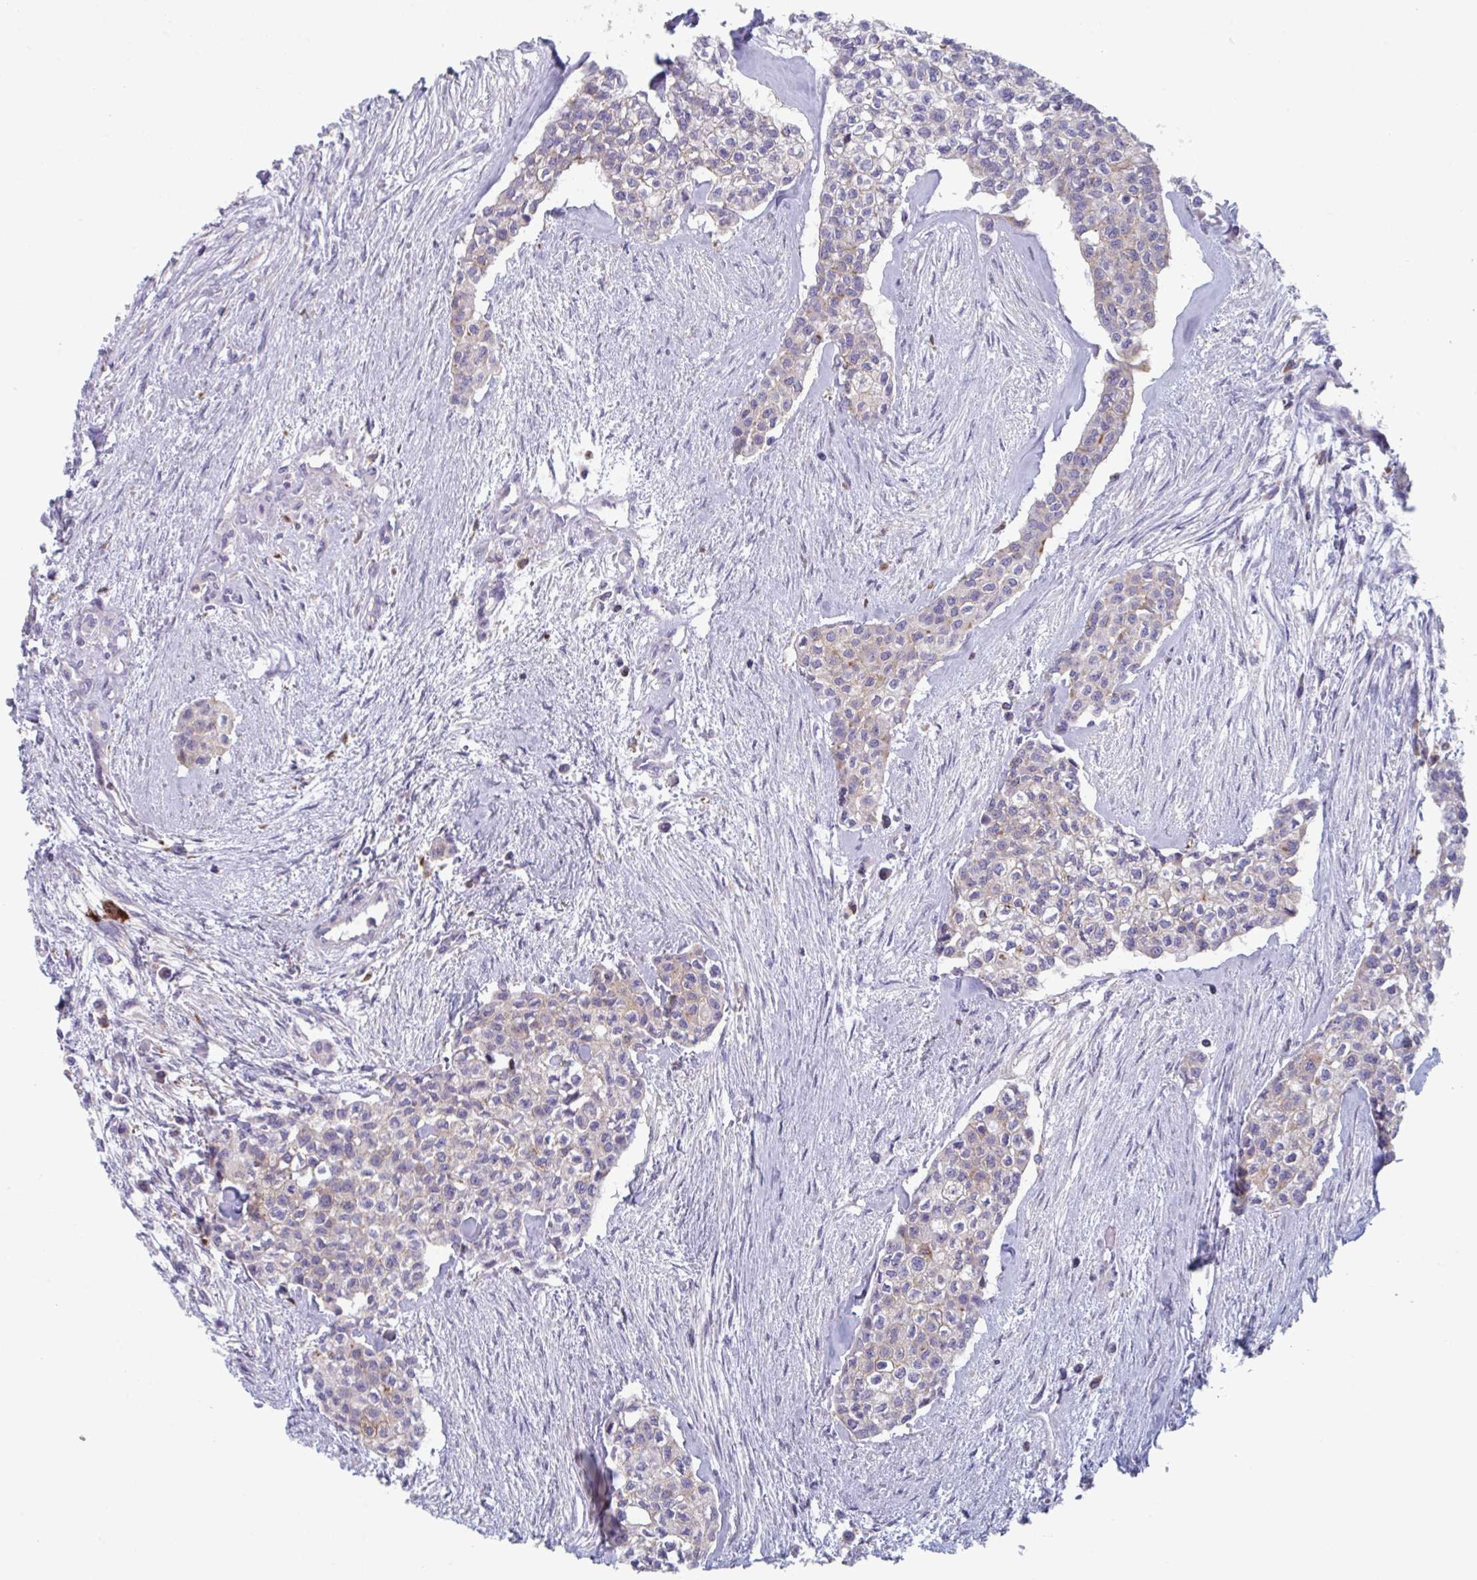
{"staining": {"intensity": "weak", "quantity": "<25%", "location": "cytoplasmic/membranous"}, "tissue": "head and neck cancer", "cell_type": "Tumor cells", "image_type": "cancer", "snomed": [{"axis": "morphology", "description": "Adenocarcinoma, NOS"}, {"axis": "topography", "description": "Head-Neck"}], "caption": "DAB (3,3'-diaminobenzidine) immunohistochemical staining of human adenocarcinoma (head and neck) reveals no significant positivity in tumor cells.", "gene": "NIPSNAP1", "patient": {"sex": "male", "age": 81}}